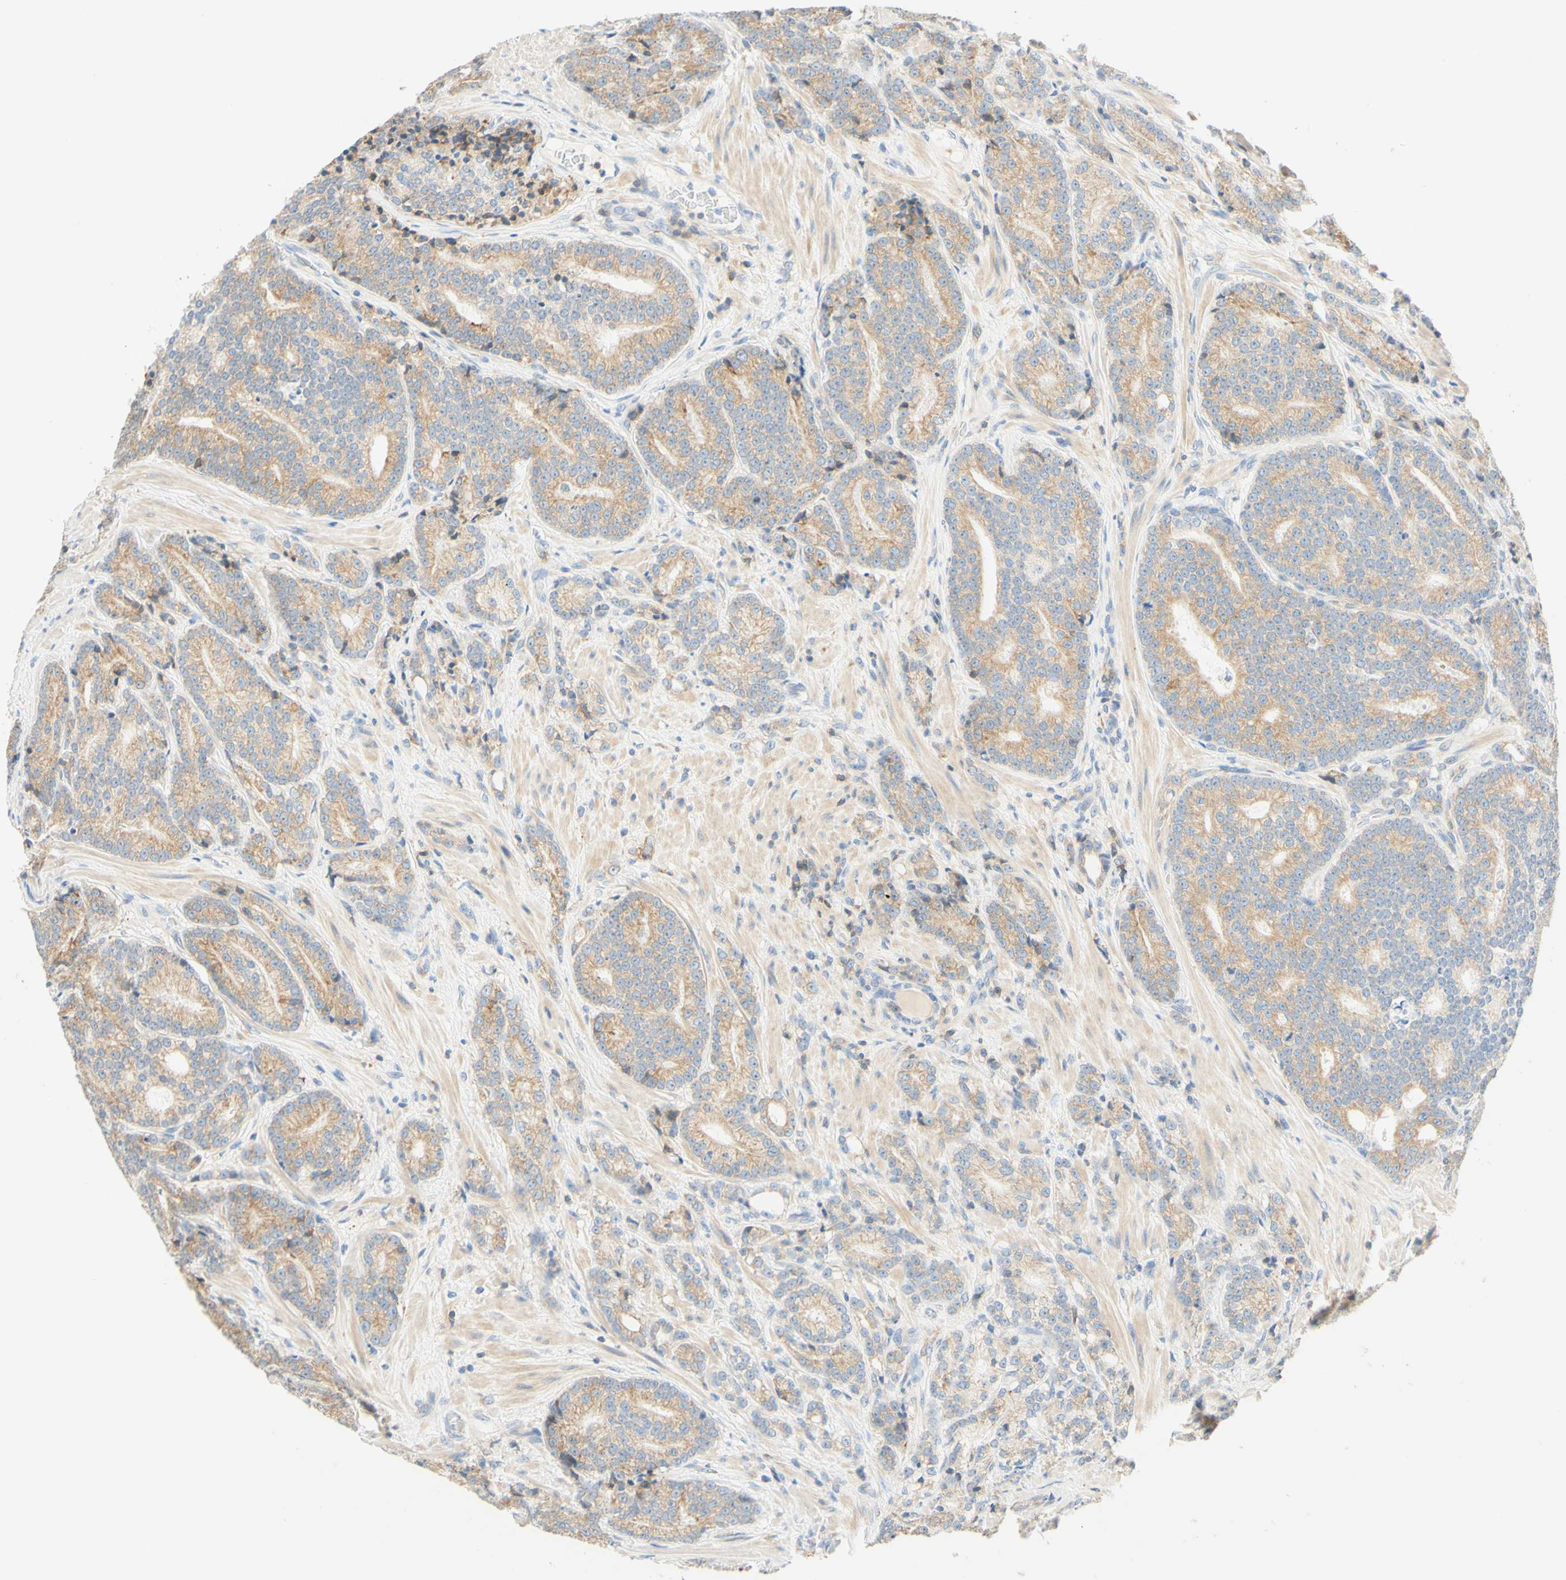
{"staining": {"intensity": "weak", "quantity": ">75%", "location": "cytoplasmic/membranous"}, "tissue": "prostate cancer", "cell_type": "Tumor cells", "image_type": "cancer", "snomed": [{"axis": "morphology", "description": "Adenocarcinoma, High grade"}, {"axis": "topography", "description": "Prostate"}], "caption": "IHC of prostate cancer (high-grade adenocarcinoma) reveals low levels of weak cytoplasmic/membranous staining in approximately >75% of tumor cells. (IHC, brightfield microscopy, high magnification).", "gene": "LAT", "patient": {"sex": "male", "age": 61}}